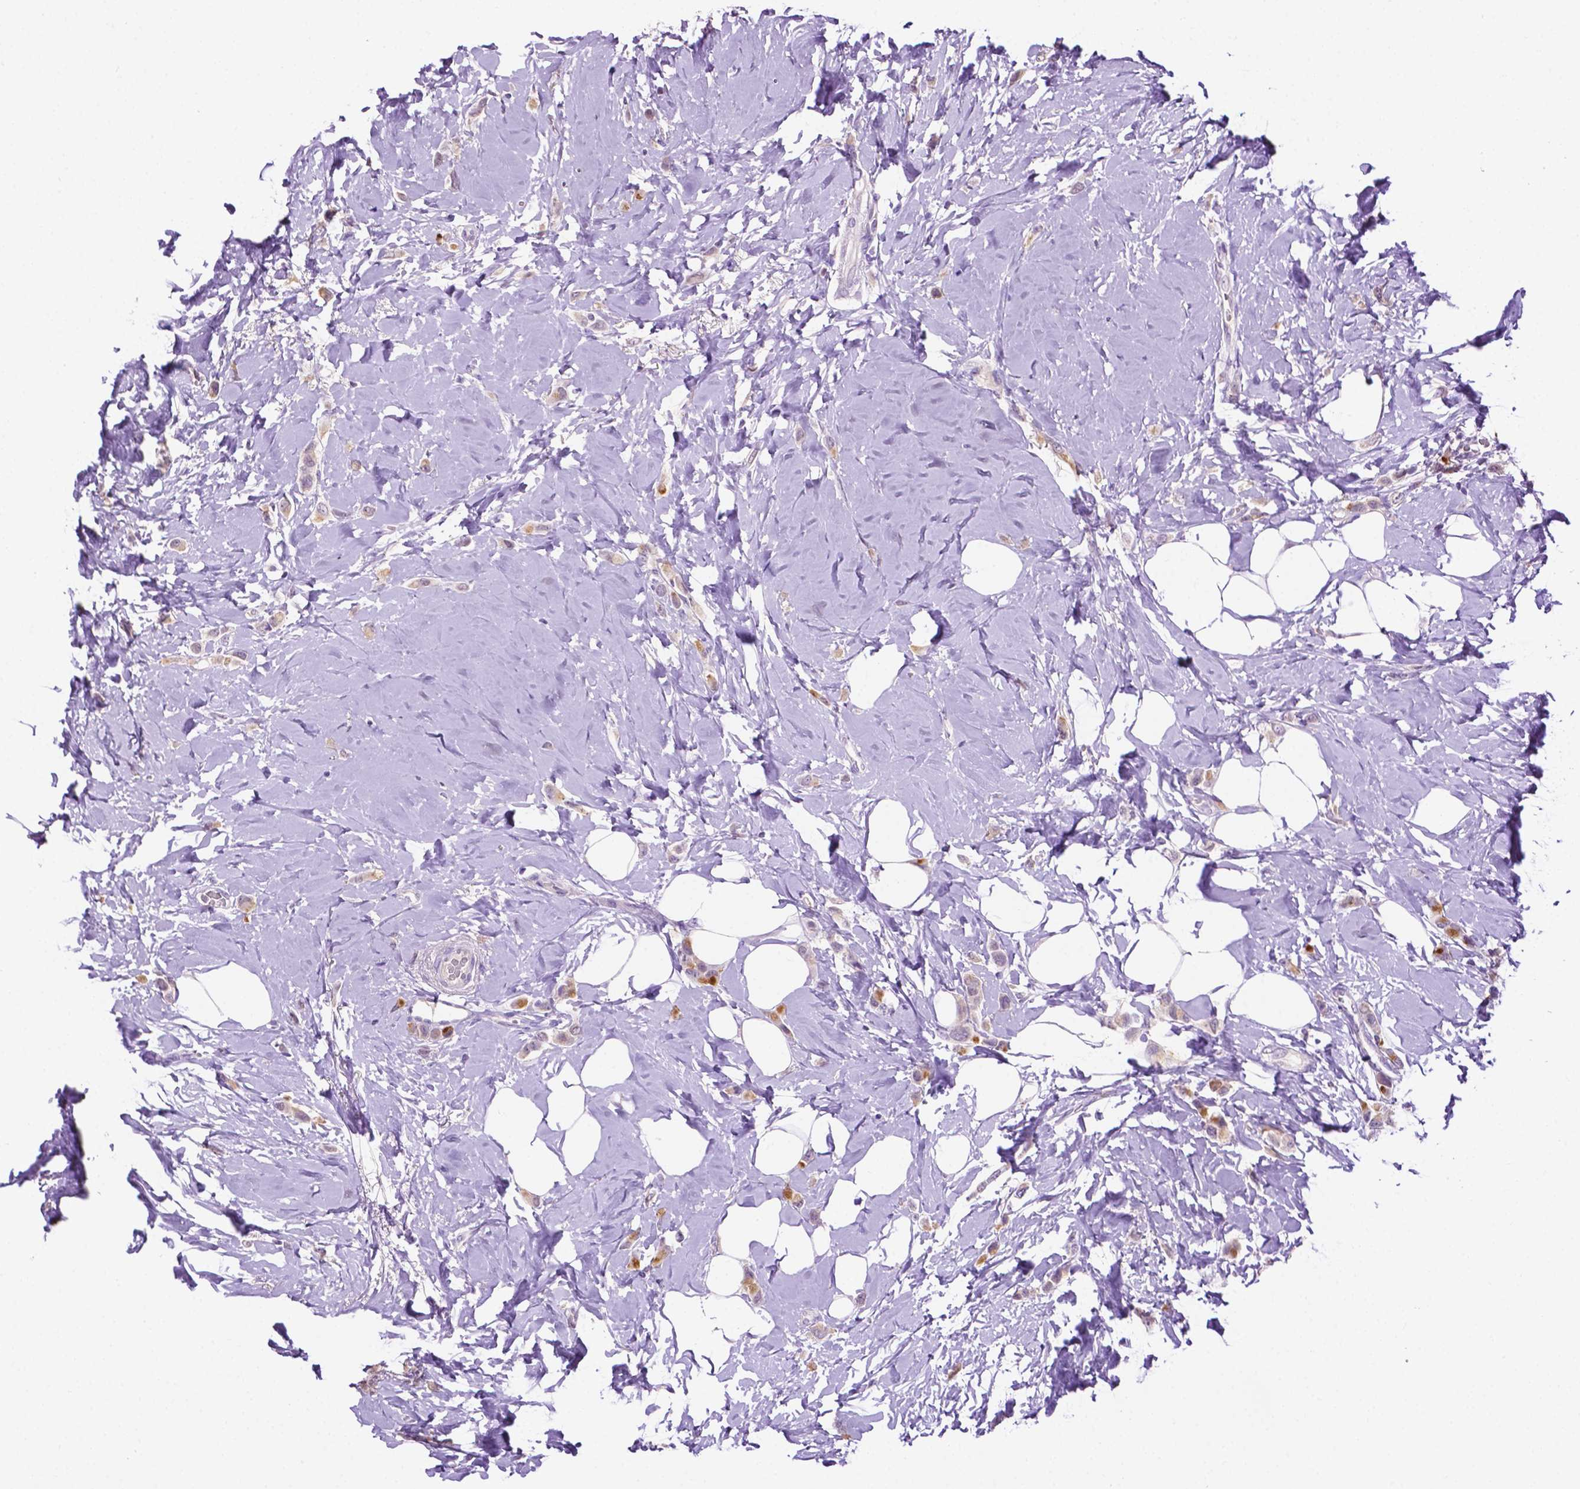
{"staining": {"intensity": "weak", "quantity": "25%-75%", "location": "cytoplasmic/membranous"}, "tissue": "breast cancer", "cell_type": "Tumor cells", "image_type": "cancer", "snomed": [{"axis": "morphology", "description": "Lobular carcinoma"}, {"axis": "topography", "description": "Breast"}], "caption": "High-power microscopy captured an immunohistochemistry micrograph of lobular carcinoma (breast), revealing weak cytoplasmic/membranous expression in about 25%-75% of tumor cells.", "gene": "MMP27", "patient": {"sex": "female", "age": 66}}